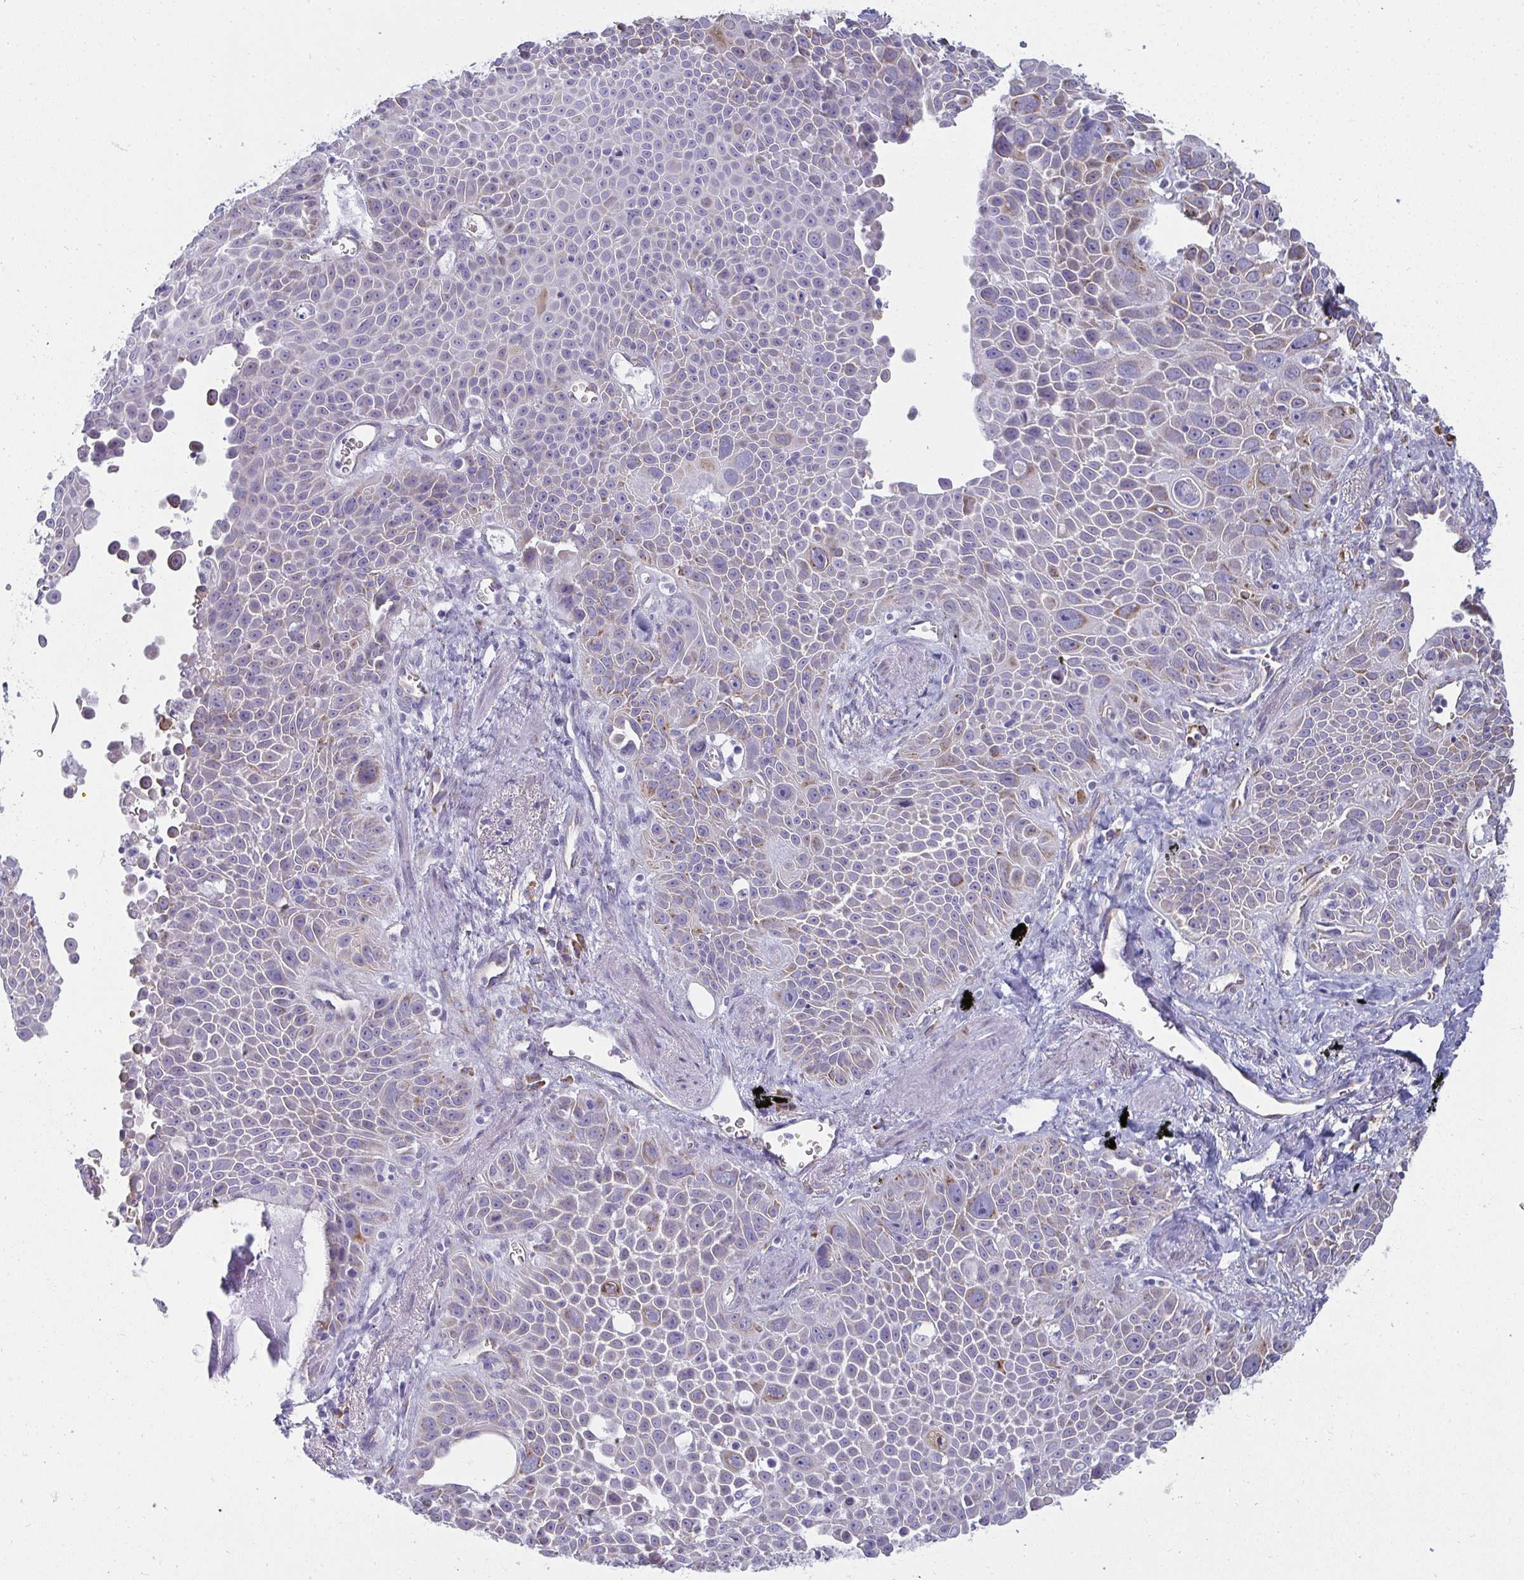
{"staining": {"intensity": "moderate", "quantity": "<25%", "location": "cytoplasmic/membranous"}, "tissue": "lung cancer", "cell_type": "Tumor cells", "image_type": "cancer", "snomed": [{"axis": "morphology", "description": "Squamous cell carcinoma, NOS"}, {"axis": "morphology", "description": "Squamous cell carcinoma, metastatic, NOS"}, {"axis": "topography", "description": "Lymph node"}, {"axis": "topography", "description": "Lung"}], "caption": "Immunohistochemical staining of human metastatic squamous cell carcinoma (lung) shows moderate cytoplasmic/membranous protein positivity in about <25% of tumor cells.", "gene": "SHROOM1", "patient": {"sex": "female", "age": 62}}